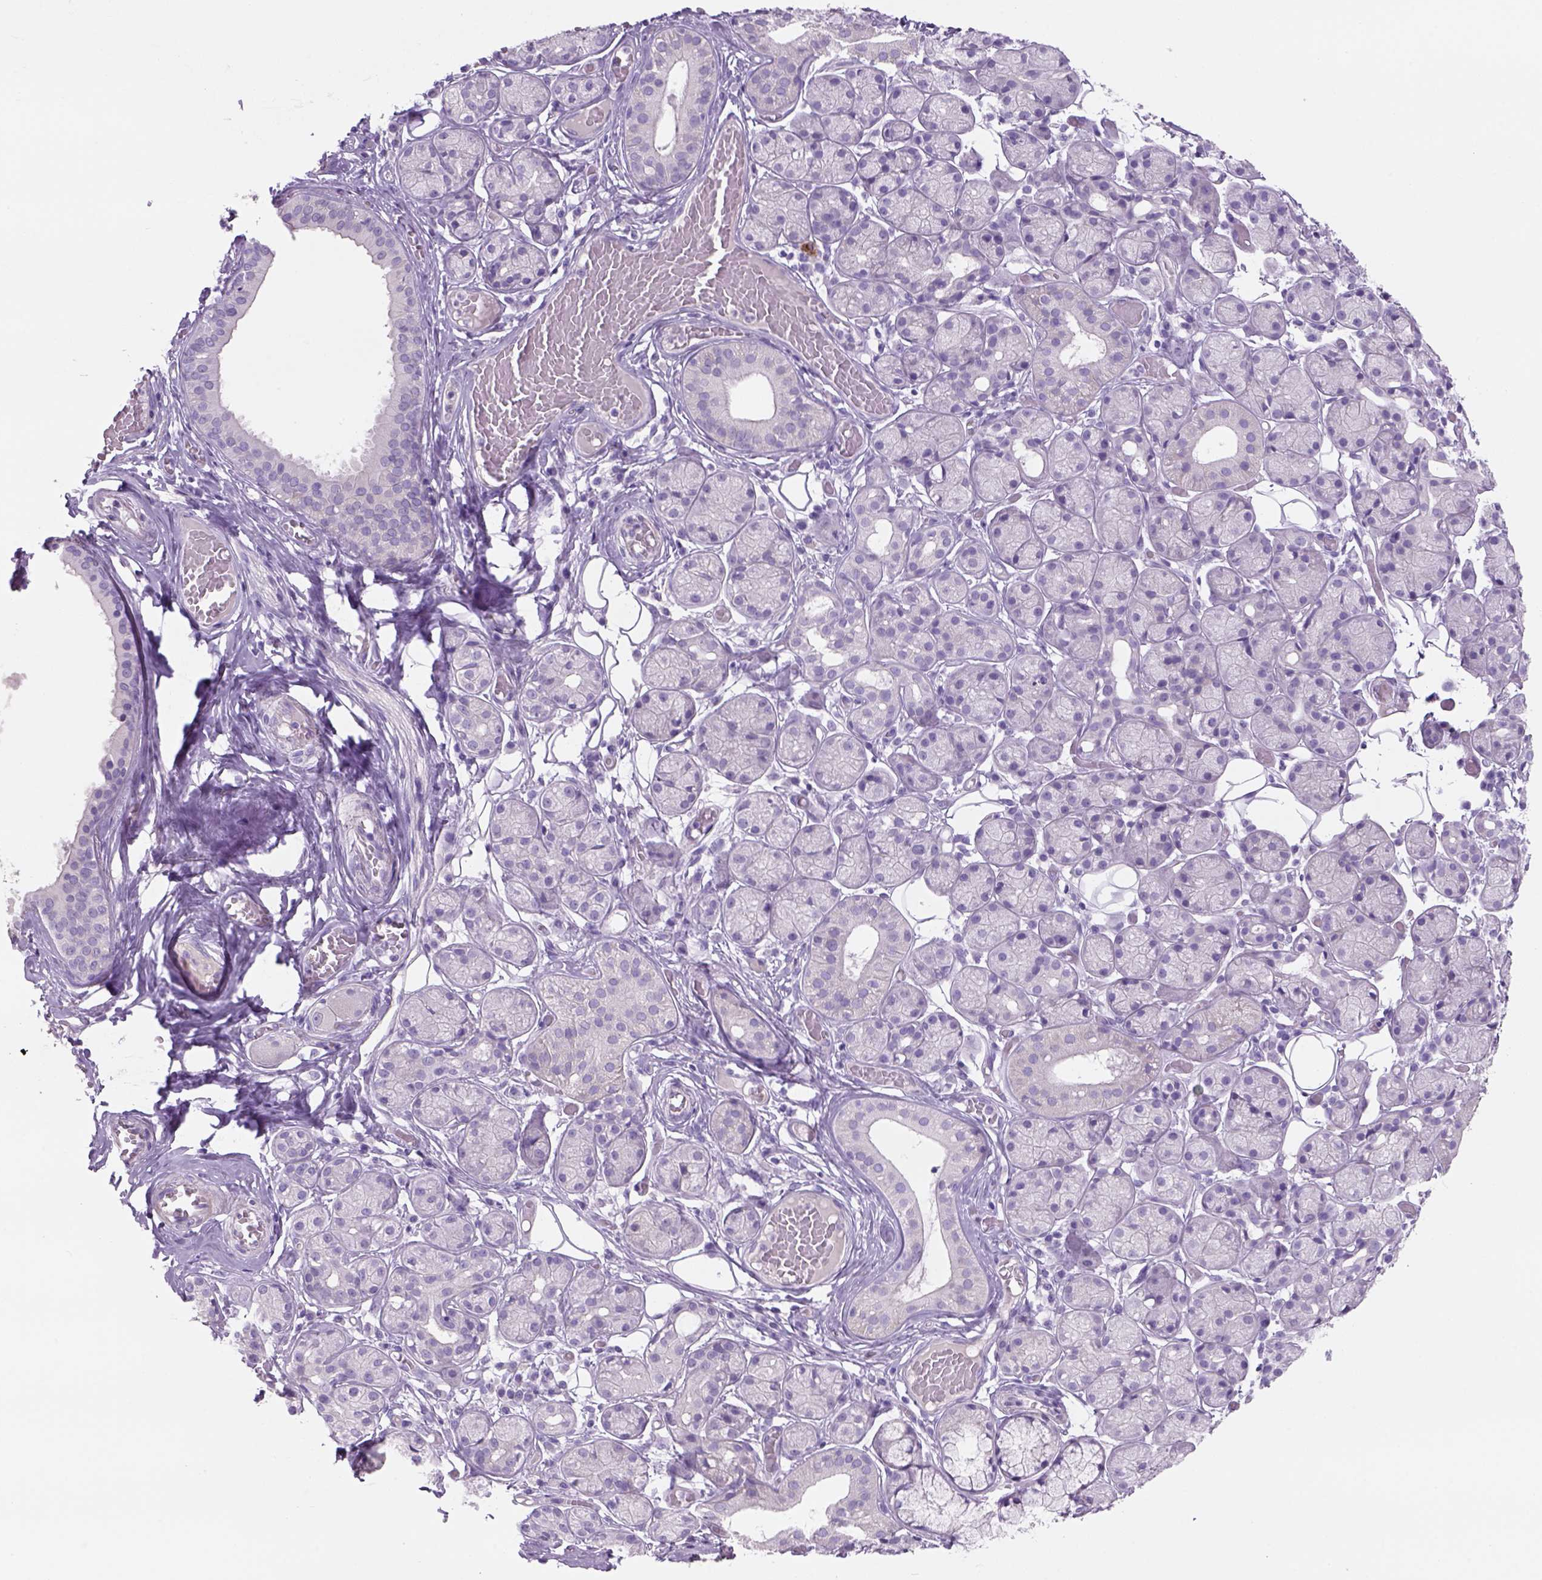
{"staining": {"intensity": "negative", "quantity": "none", "location": "none"}, "tissue": "salivary gland", "cell_type": "Glandular cells", "image_type": "normal", "snomed": [{"axis": "morphology", "description": "Normal tissue, NOS"}, {"axis": "topography", "description": "Salivary gland"}, {"axis": "topography", "description": "Peripheral nerve tissue"}], "caption": "IHC image of unremarkable human salivary gland stained for a protein (brown), which exhibits no expression in glandular cells. (DAB (3,3'-diaminobenzidine) immunohistochemistry (IHC) visualized using brightfield microscopy, high magnification).", "gene": "TENM4", "patient": {"sex": "male", "age": 71}}